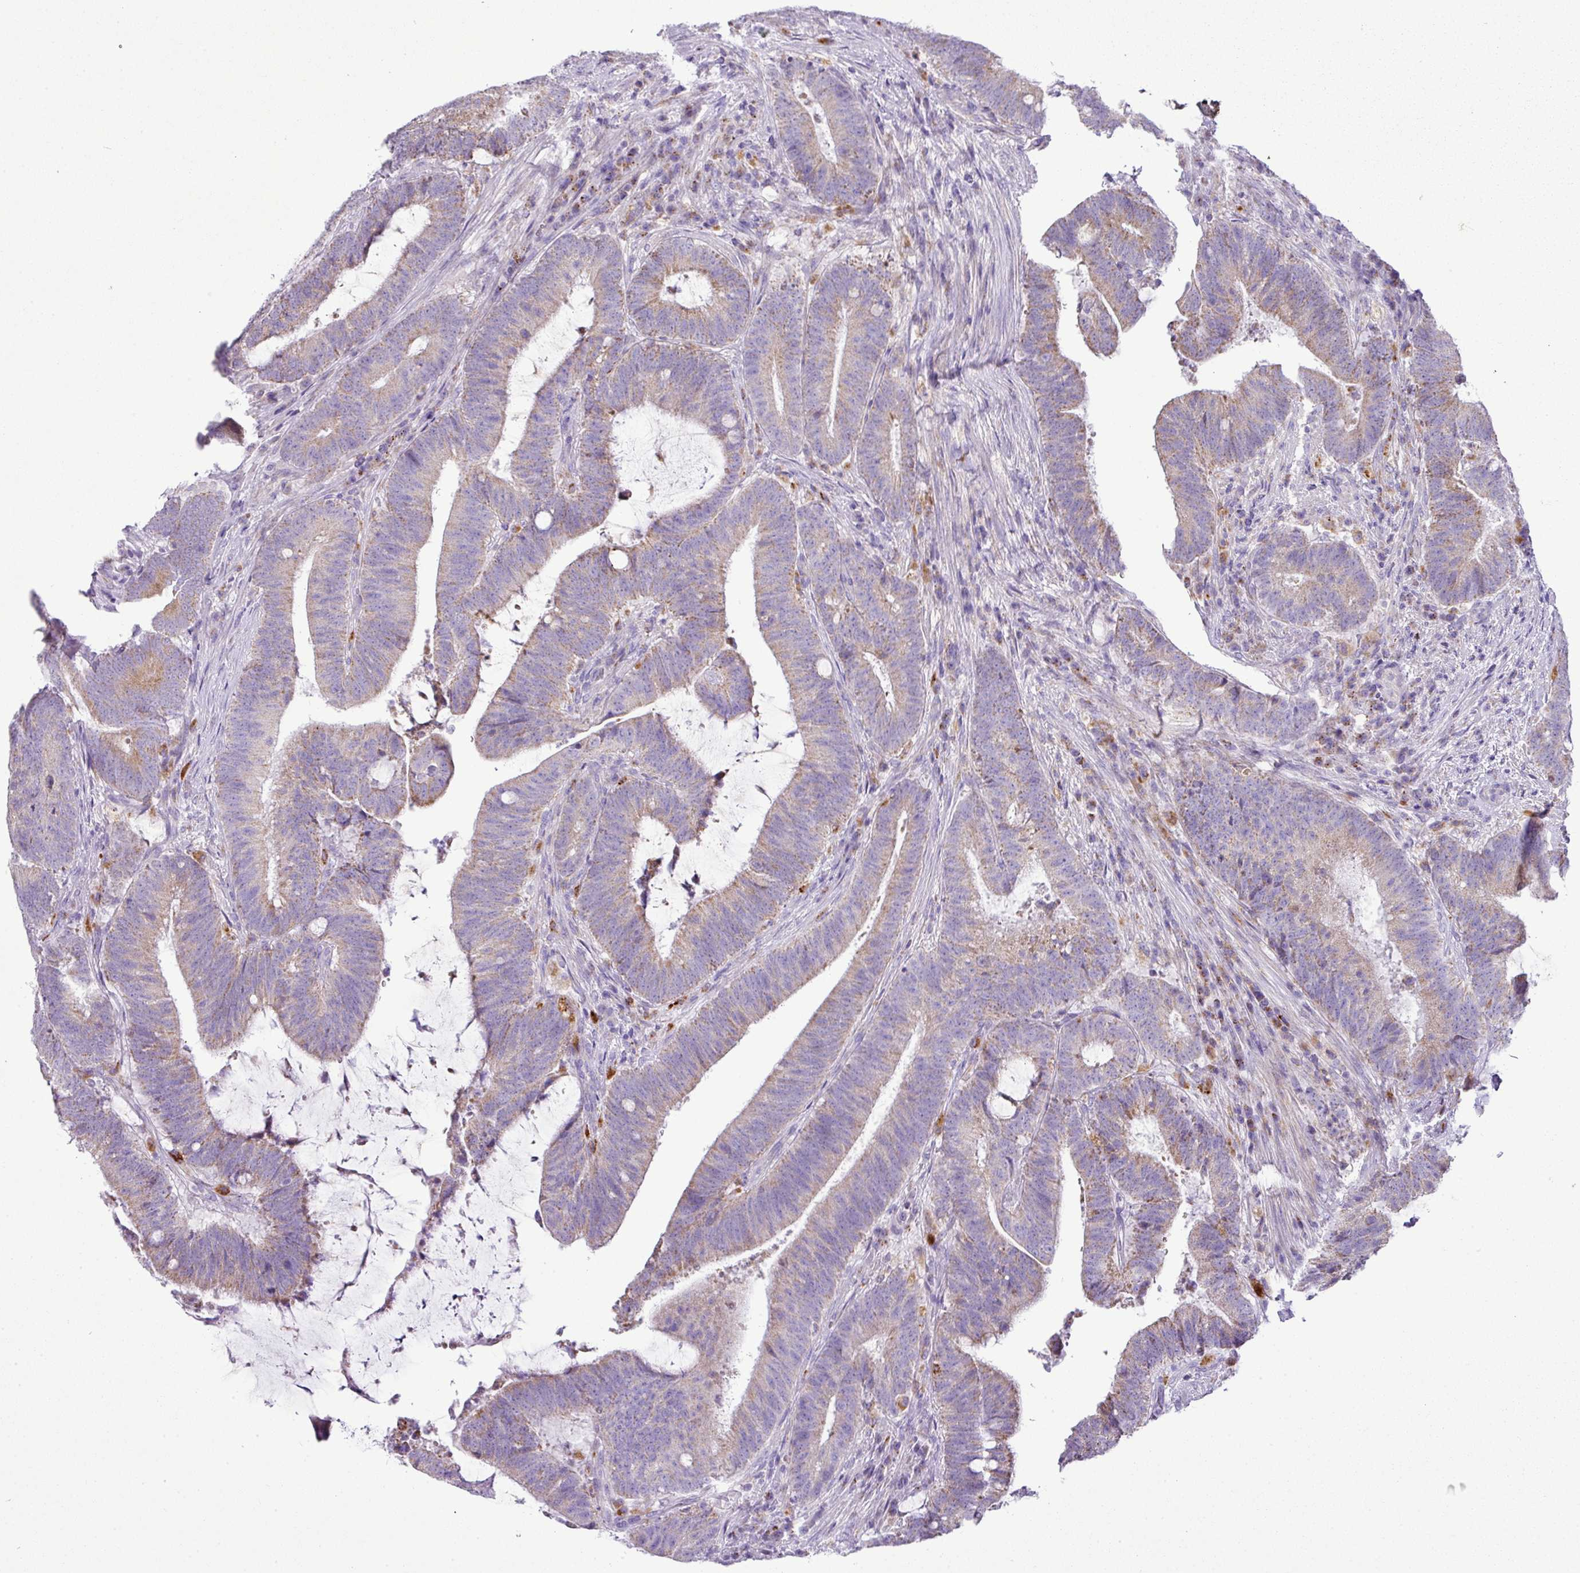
{"staining": {"intensity": "weak", "quantity": "25%-75%", "location": "cytoplasmic/membranous"}, "tissue": "colorectal cancer", "cell_type": "Tumor cells", "image_type": "cancer", "snomed": [{"axis": "morphology", "description": "Adenocarcinoma, NOS"}, {"axis": "topography", "description": "Colon"}], "caption": "A brown stain highlights weak cytoplasmic/membranous staining of a protein in human adenocarcinoma (colorectal) tumor cells.", "gene": "PGAP4", "patient": {"sex": "female", "age": 43}}